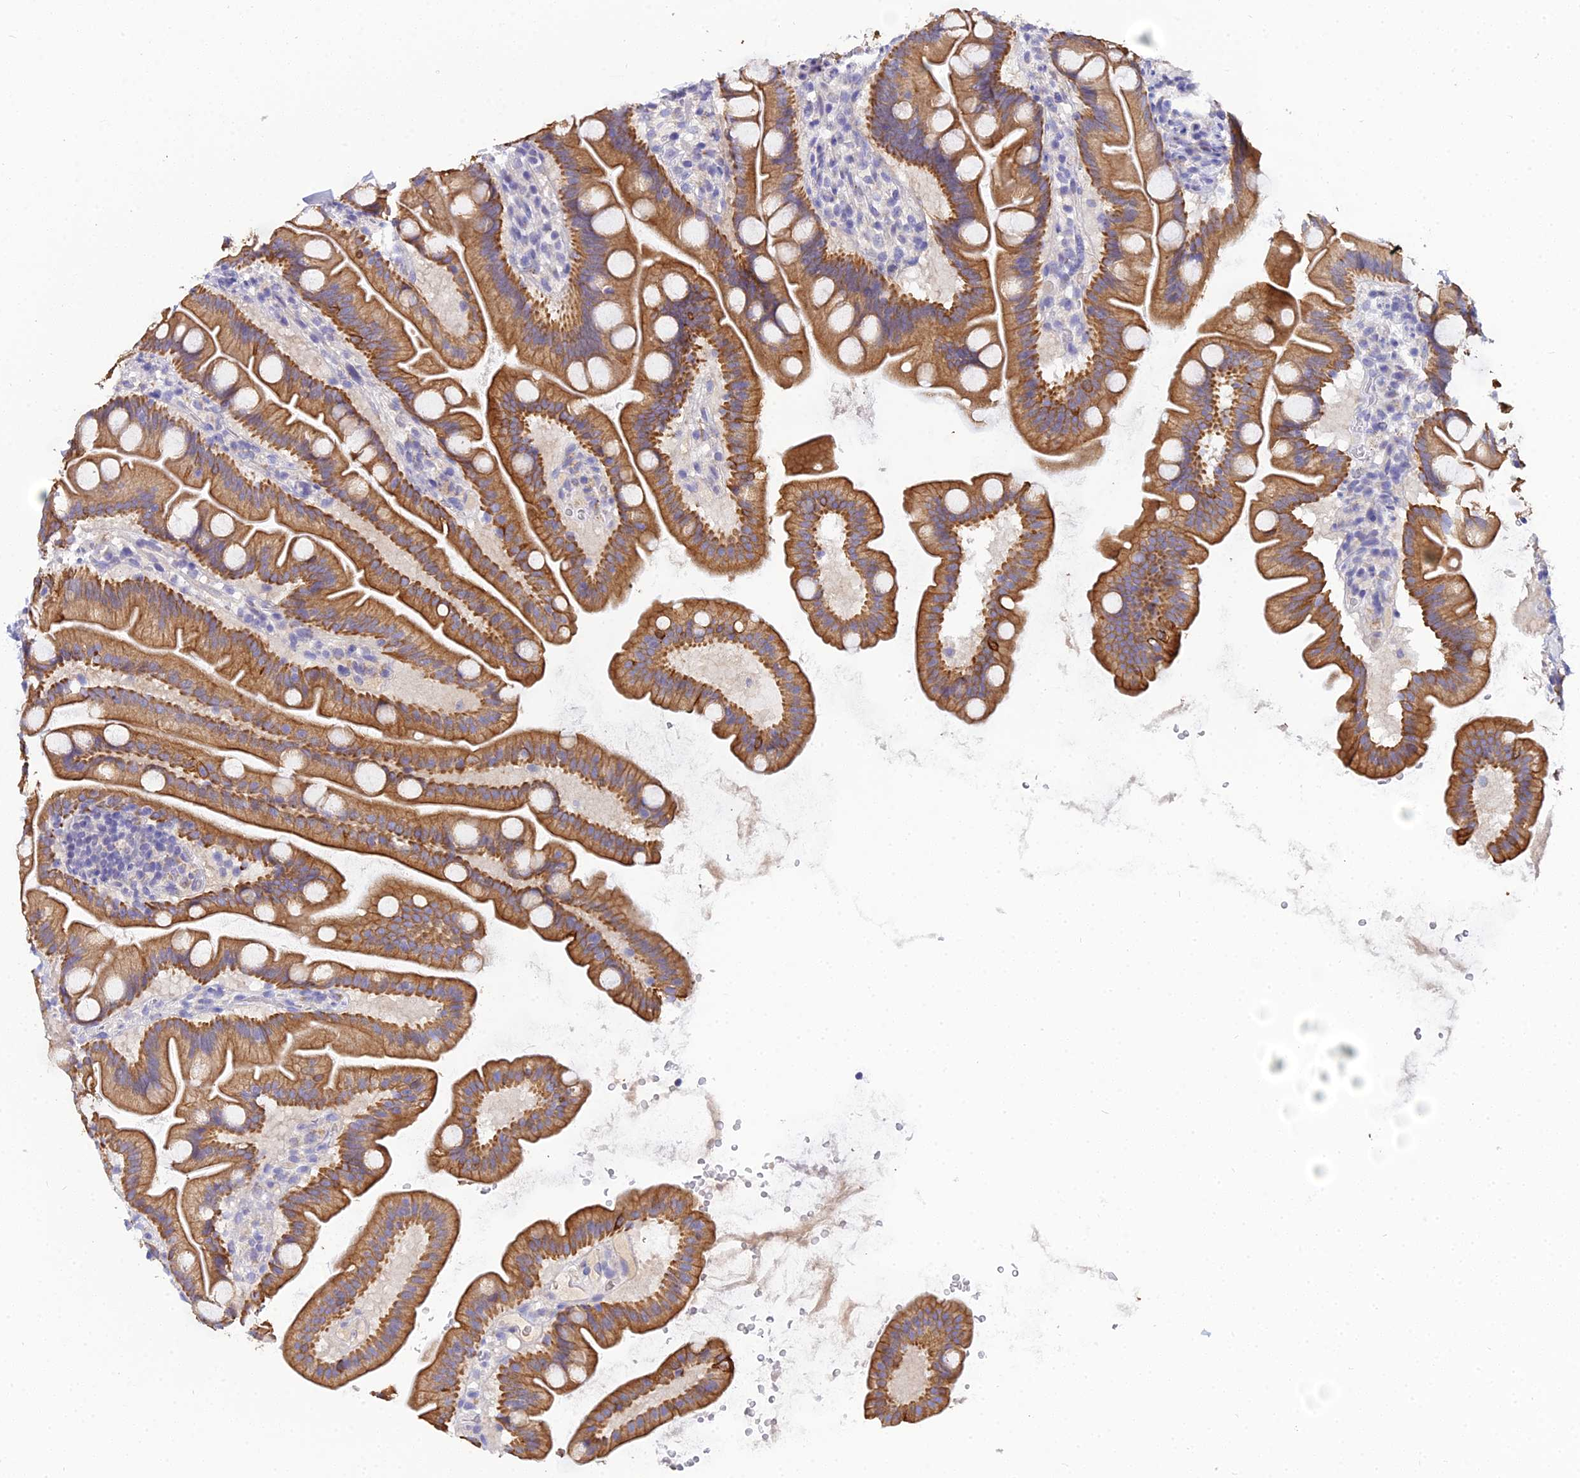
{"staining": {"intensity": "strong", "quantity": ">75%", "location": "cytoplasmic/membranous"}, "tissue": "small intestine", "cell_type": "Glandular cells", "image_type": "normal", "snomed": [{"axis": "morphology", "description": "Normal tissue, NOS"}, {"axis": "topography", "description": "Small intestine"}], "caption": "Immunohistochemical staining of unremarkable human small intestine exhibits >75% levels of strong cytoplasmic/membranous protein positivity in about >75% of glandular cells.", "gene": "ZXDA", "patient": {"sex": "female", "age": 68}}